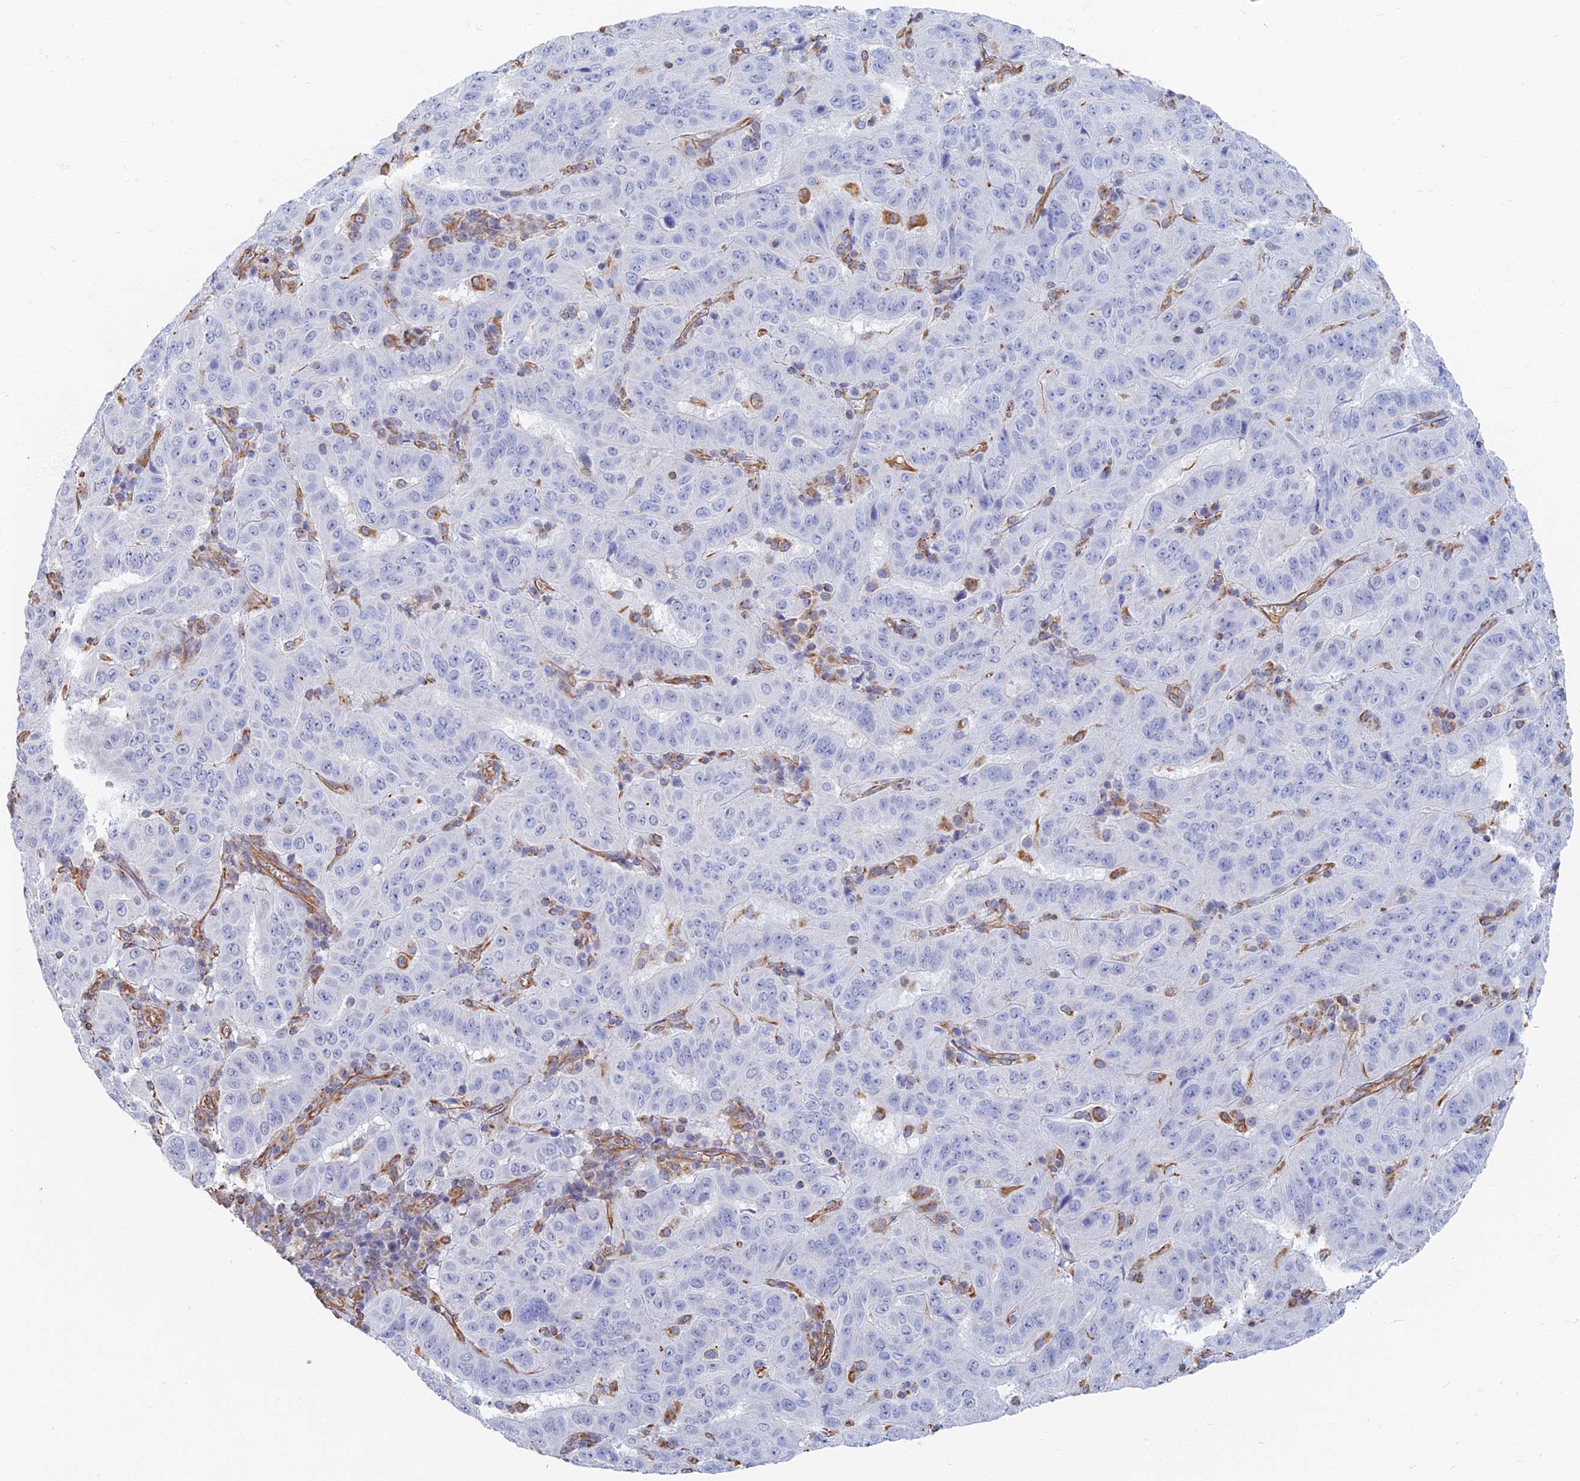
{"staining": {"intensity": "negative", "quantity": "none", "location": "none"}, "tissue": "pancreatic cancer", "cell_type": "Tumor cells", "image_type": "cancer", "snomed": [{"axis": "morphology", "description": "Adenocarcinoma, NOS"}, {"axis": "topography", "description": "Pancreas"}], "caption": "This photomicrograph is of adenocarcinoma (pancreatic) stained with immunohistochemistry to label a protein in brown with the nuclei are counter-stained blue. There is no positivity in tumor cells. (DAB immunohistochemistry, high magnification).", "gene": "RMC1", "patient": {"sex": "male", "age": 63}}